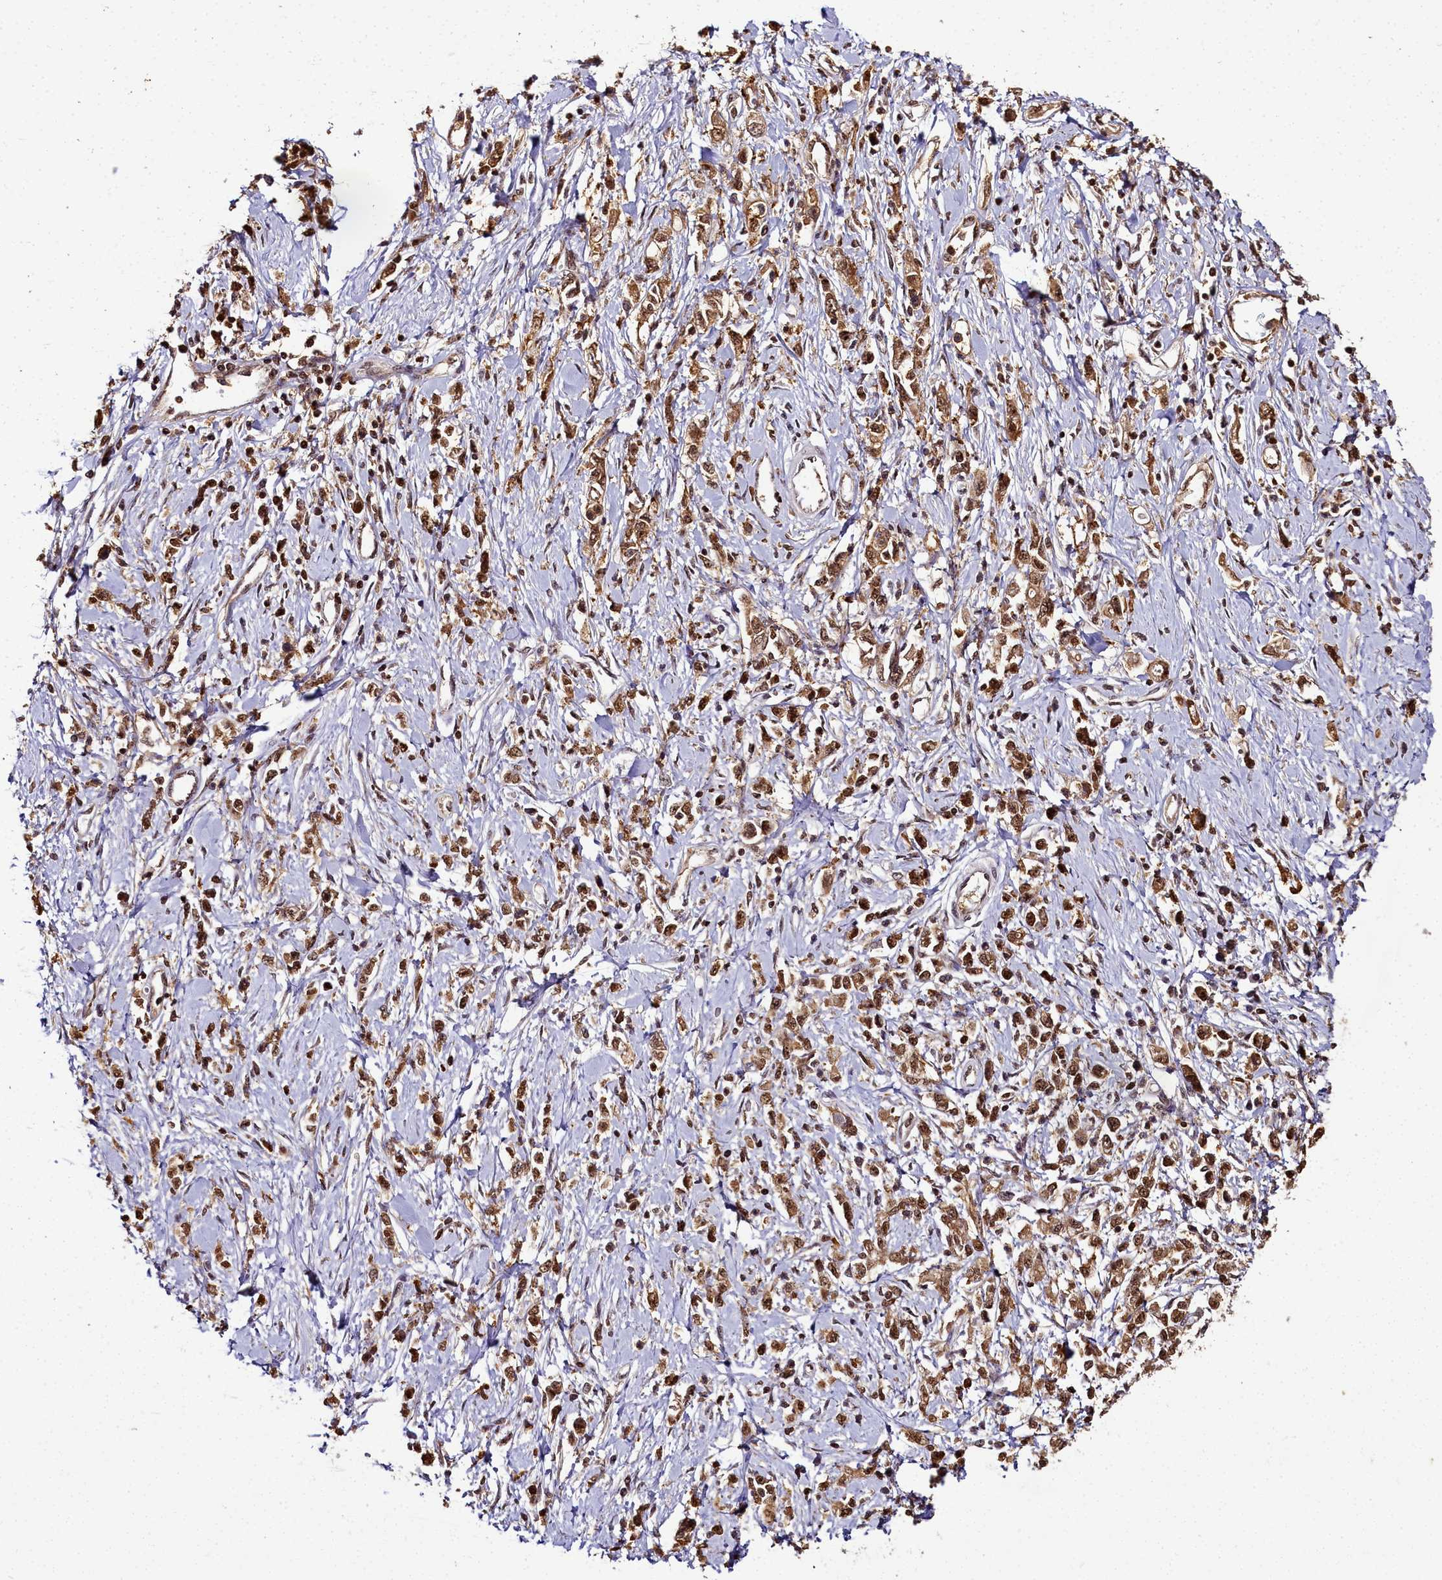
{"staining": {"intensity": "moderate", "quantity": ">75%", "location": "cytoplasmic/membranous,nuclear"}, "tissue": "stomach cancer", "cell_type": "Tumor cells", "image_type": "cancer", "snomed": [{"axis": "morphology", "description": "Adenocarcinoma, NOS"}, {"axis": "topography", "description": "Stomach"}], "caption": "High-magnification brightfield microscopy of stomach cancer (adenocarcinoma) stained with DAB (3,3'-diaminobenzidine) (brown) and counterstained with hematoxylin (blue). tumor cells exhibit moderate cytoplasmic/membranous and nuclear expression is present in about>75% of cells. Using DAB (3,3'-diaminobenzidine) (brown) and hematoxylin (blue) stains, captured at high magnification using brightfield microscopy.", "gene": "PPP4C", "patient": {"sex": "female", "age": 76}}